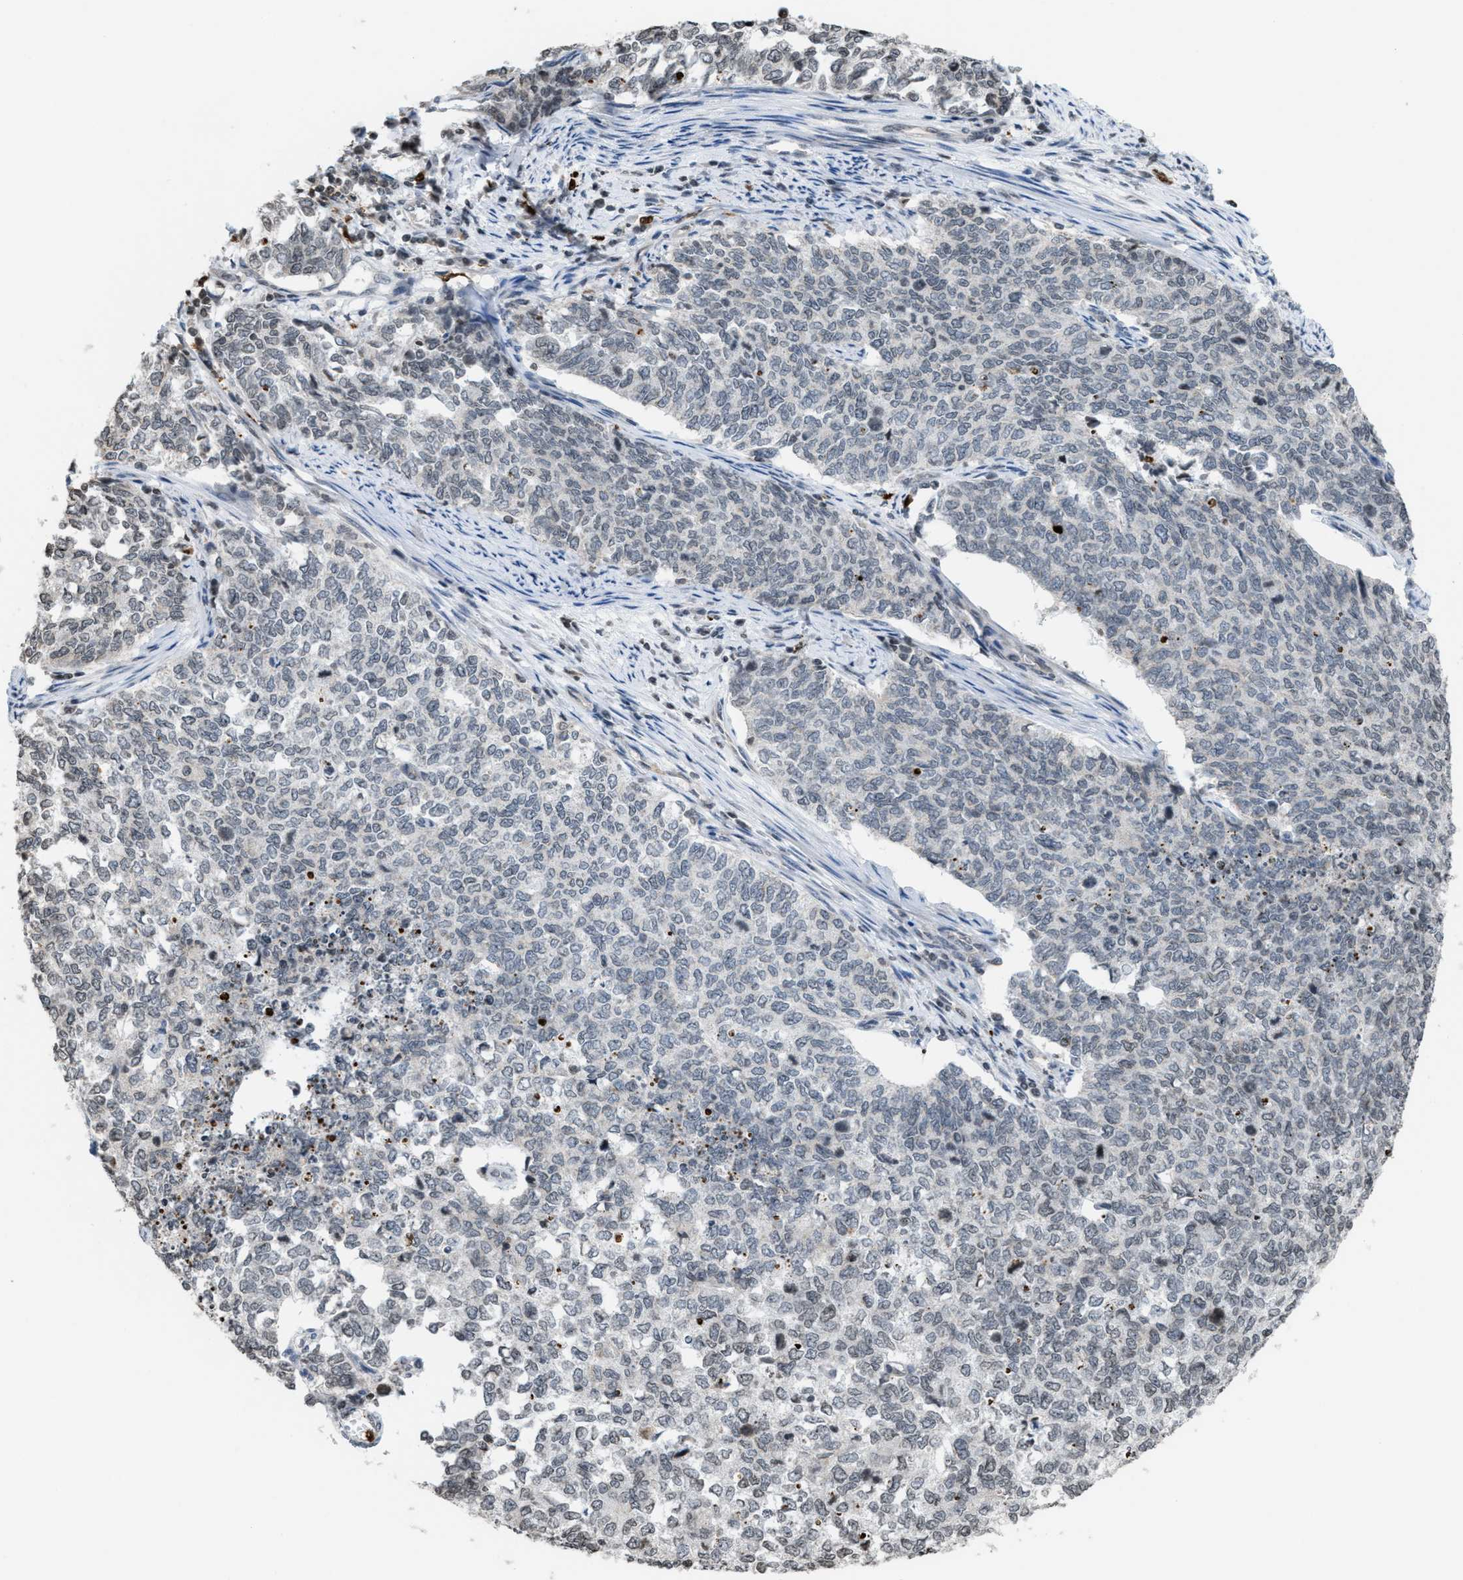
{"staining": {"intensity": "negative", "quantity": "none", "location": "none"}, "tissue": "cervical cancer", "cell_type": "Tumor cells", "image_type": "cancer", "snomed": [{"axis": "morphology", "description": "Squamous cell carcinoma, NOS"}, {"axis": "topography", "description": "Cervix"}], "caption": "Human cervical cancer (squamous cell carcinoma) stained for a protein using immunohistochemistry demonstrates no staining in tumor cells.", "gene": "PRUNE2", "patient": {"sex": "female", "age": 63}}